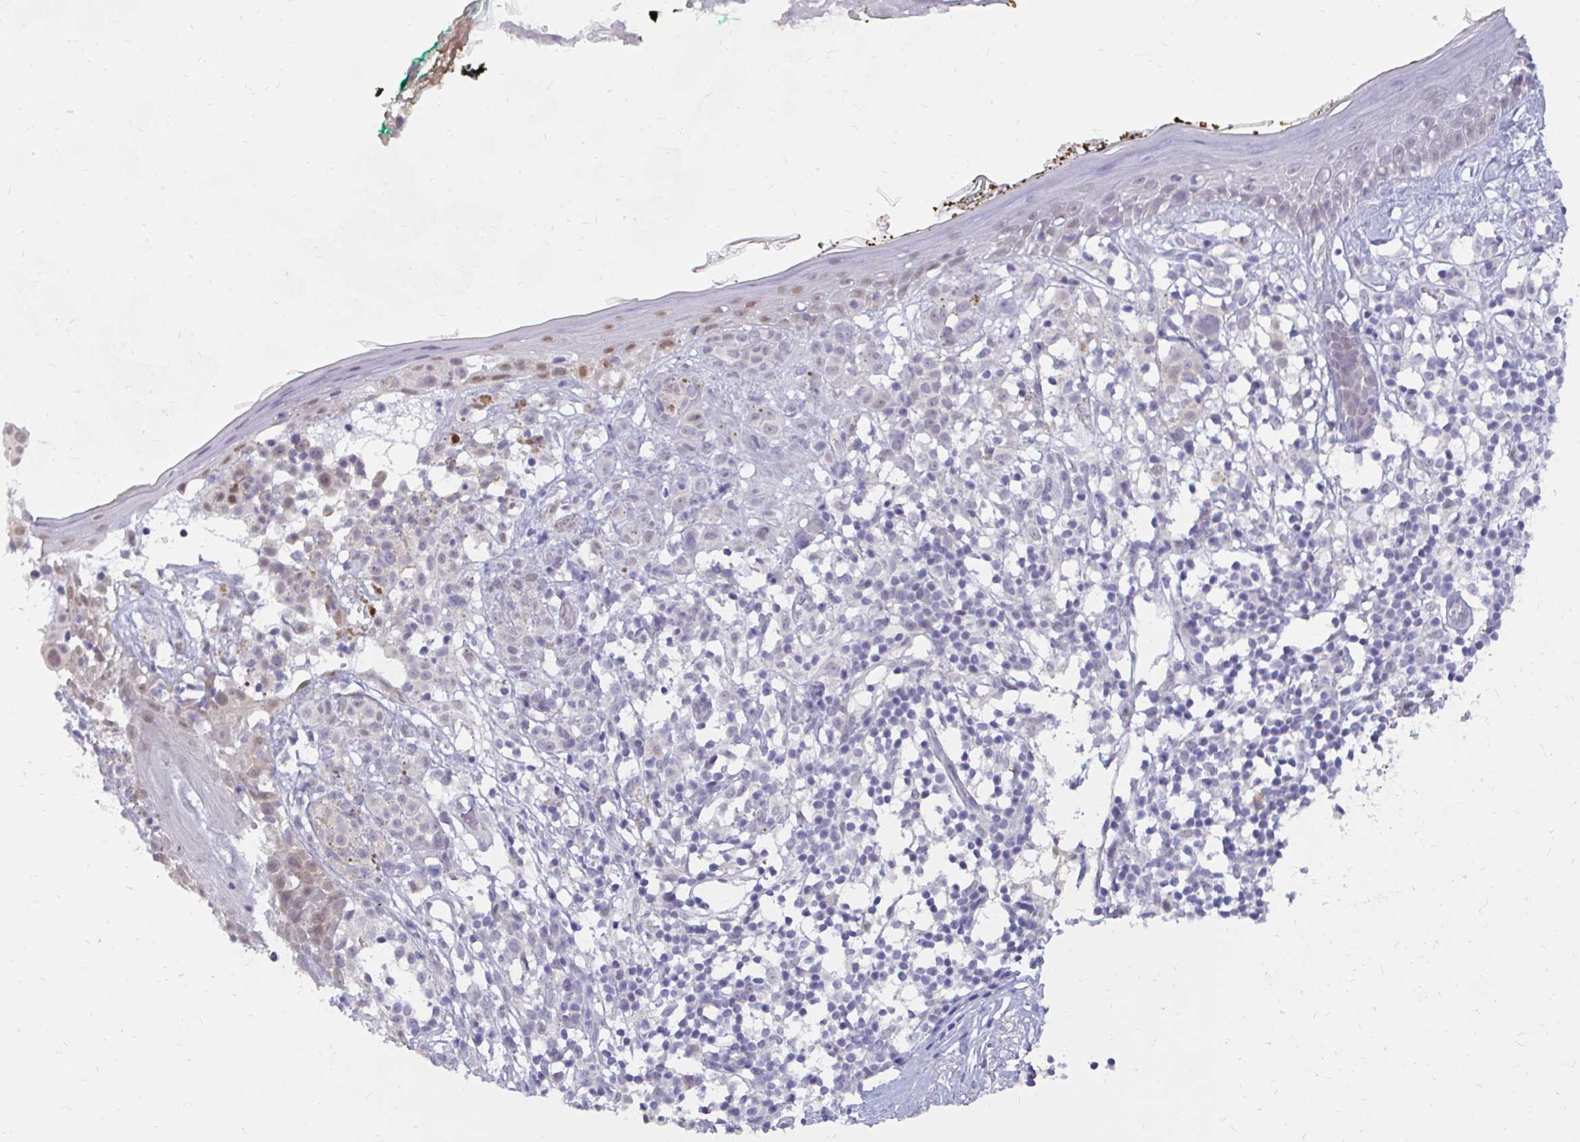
{"staining": {"intensity": "negative", "quantity": "none", "location": "none"}, "tissue": "skin", "cell_type": "Fibroblasts", "image_type": "normal", "snomed": [{"axis": "morphology", "description": "Normal tissue, NOS"}, {"axis": "topography", "description": "Skin"}], "caption": "Immunohistochemistry (IHC) micrograph of normal skin: skin stained with DAB reveals no significant protein staining in fibroblasts.", "gene": "CSE1L", "patient": {"sex": "female", "age": 34}}